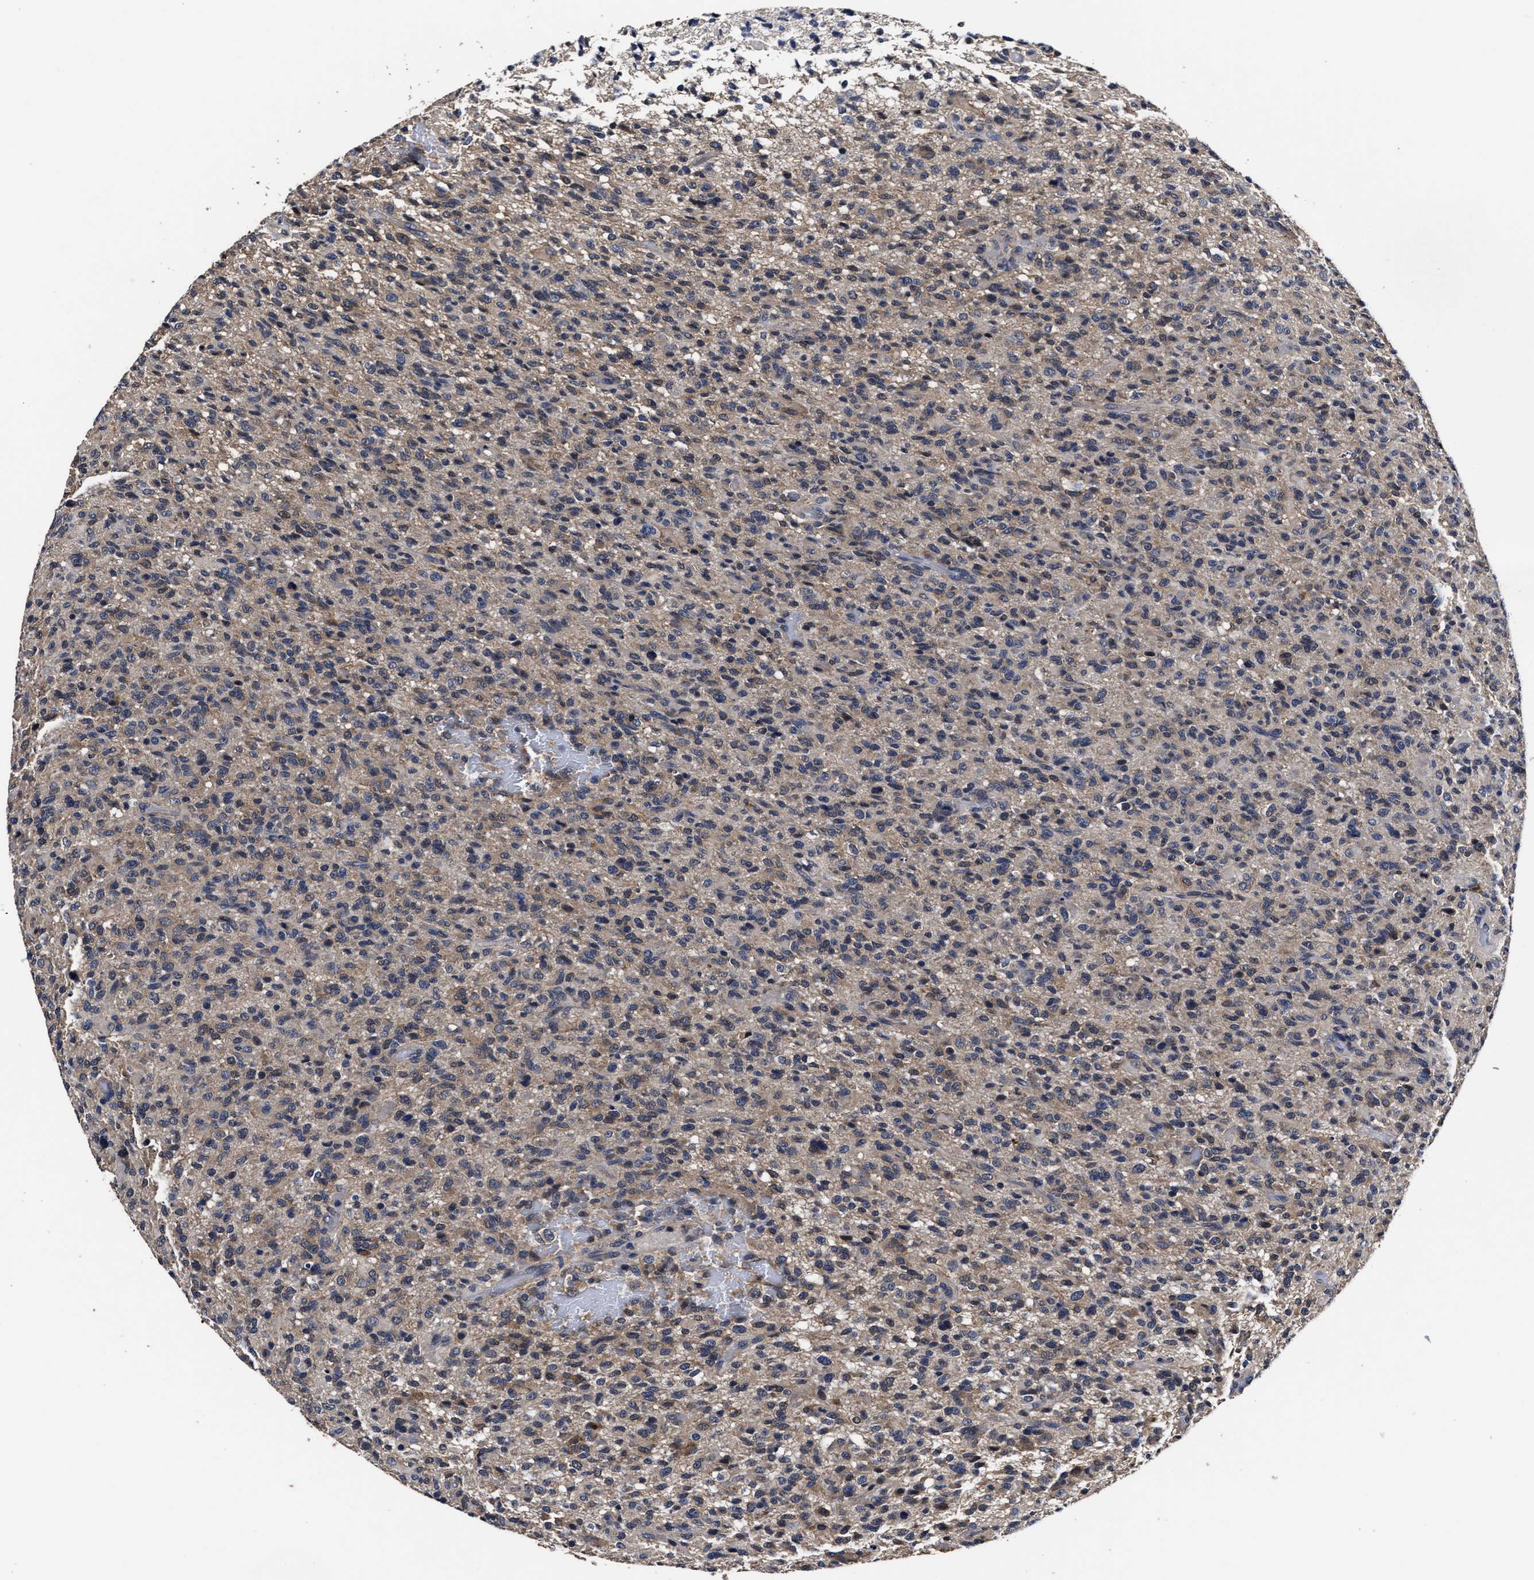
{"staining": {"intensity": "weak", "quantity": "25%-75%", "location": "cytoplasmic/membranous"}, "tissue": "glioma", "cell_type": "Tumor cells", "image_type": "cancer", "snomed": [{"axis": "morphology", "description": "Glioma, malignant, High grade"}, {"axis": "topography", "description": "Brain"}], "caption": "Tumor cells exhibit weak cytoplasmic/membranous expression in about 25%-75% of cells in malignant high-grade glioma.", "gene": "SOCS5", "patient": {"sex": "male", "age": 71}}